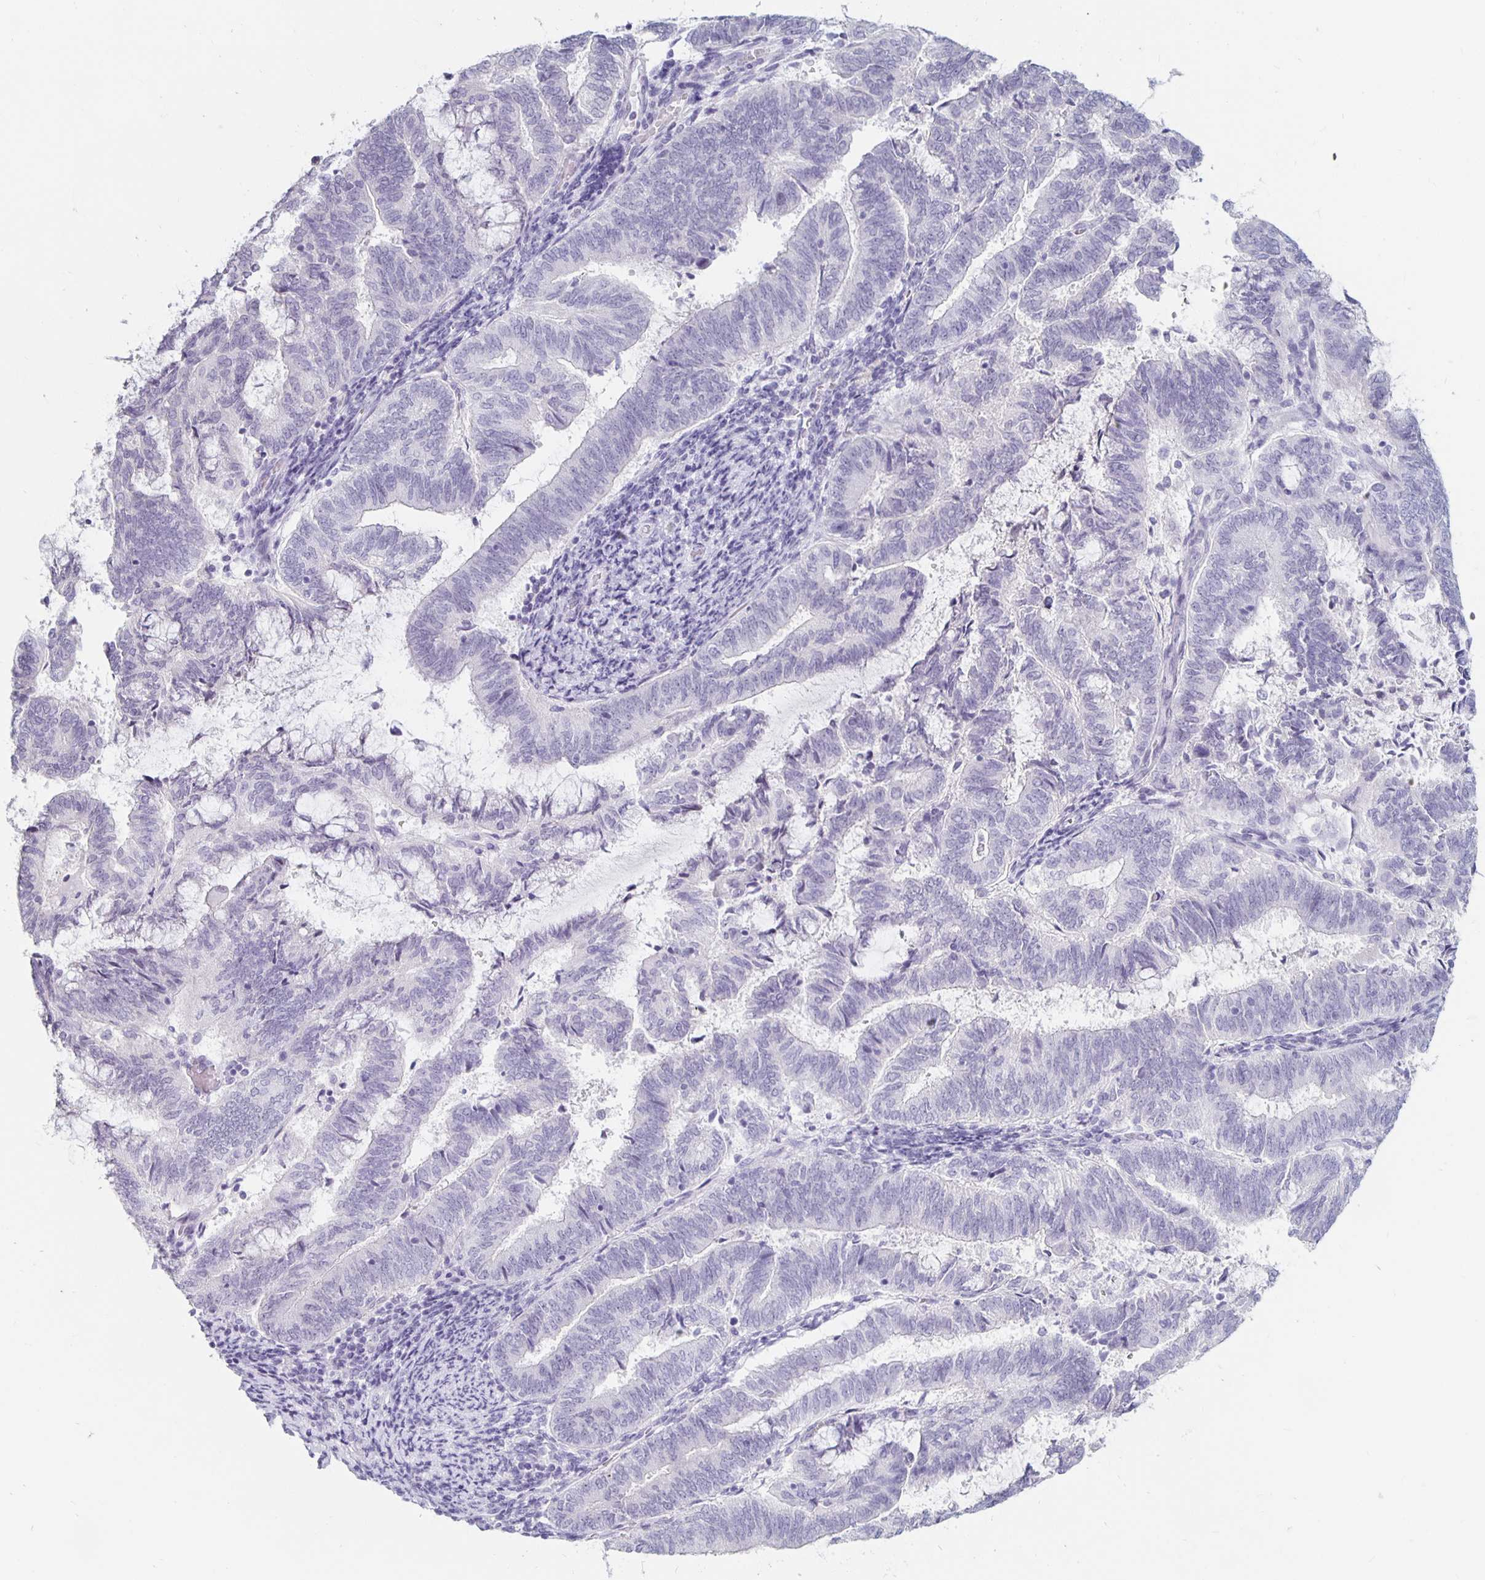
{"staining": {"intensity": "negative", "quantity": "none", "location": "none"}, "tissue": "endometrial cancer", "cell_type": "Tumor cells", "image_type": "cancer", "snomed": [{"axis": "morphology", "description": "Adenocarcinoma, NOS"}, {"axis": "topography", "description": "Endometrium"}], "caption": "Immunohistochemistry (IHC) of endometrial adenocarcinoma displays no positivity in tumor cells.", "gene": "KCNQ2", "patient": {"sex": "female", "age": 65}}